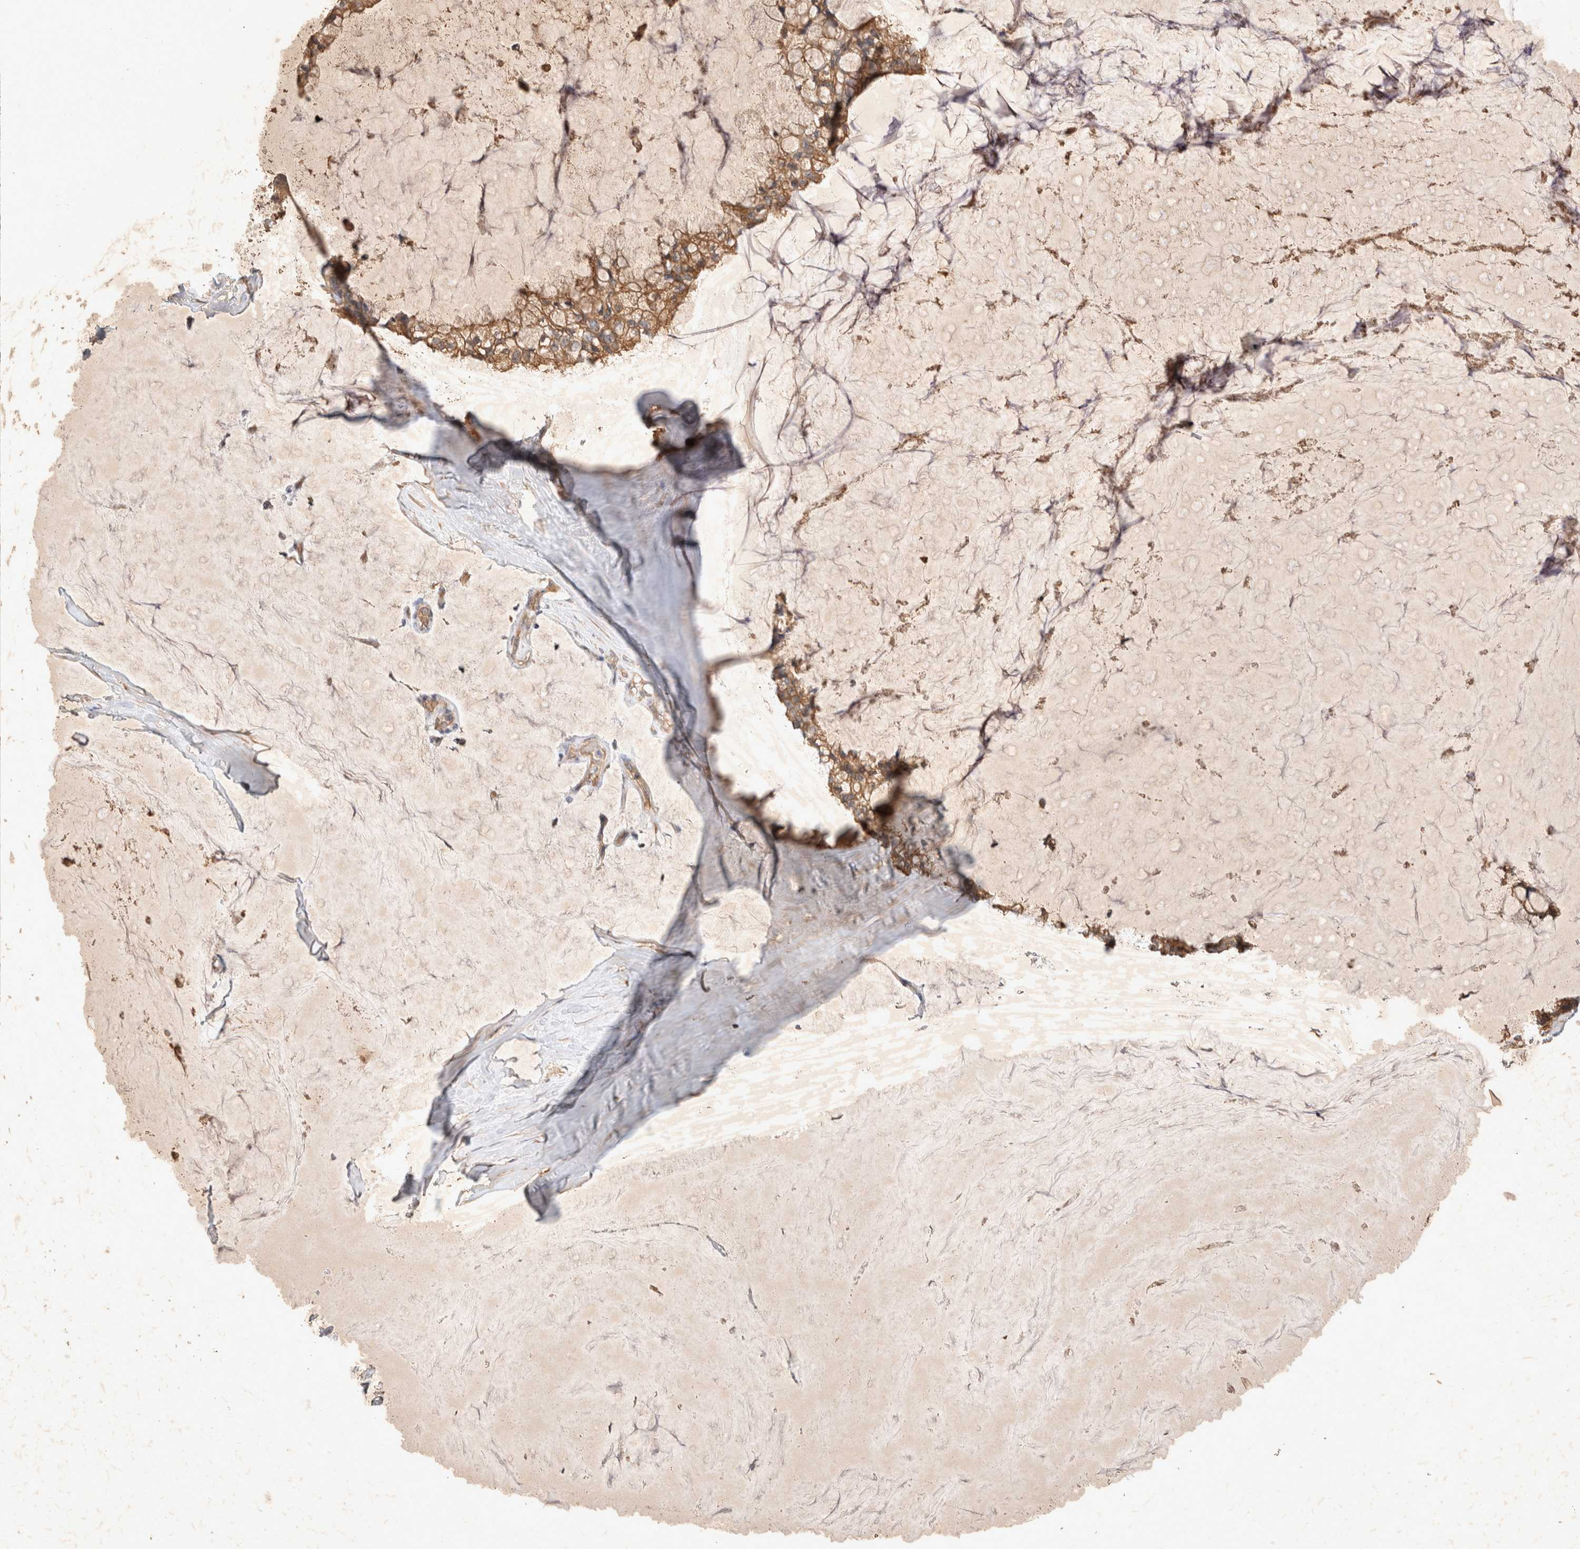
{"staining": {"intensity": "moderate", "quantity": ">75%", "location": "cytoplasmic/membranous"}, "tissue": "ovarian cancer", "cell_type": "Tumor cells", "image_type": "cancer", "snomed": [{"axis": "morphology", "description": "Cystadenocarcinoma, mucinous, NOS"}, {"axis": "topography", "description": "Ovary"}], "caption": "Immunohistochemical staining of human ovarian cancer shows moderate cytoplasmic/membranous protein staining in approximately >75% of tumor cells.", "gene": "YES1", "patient": {"sex": "female", "age": 39}}